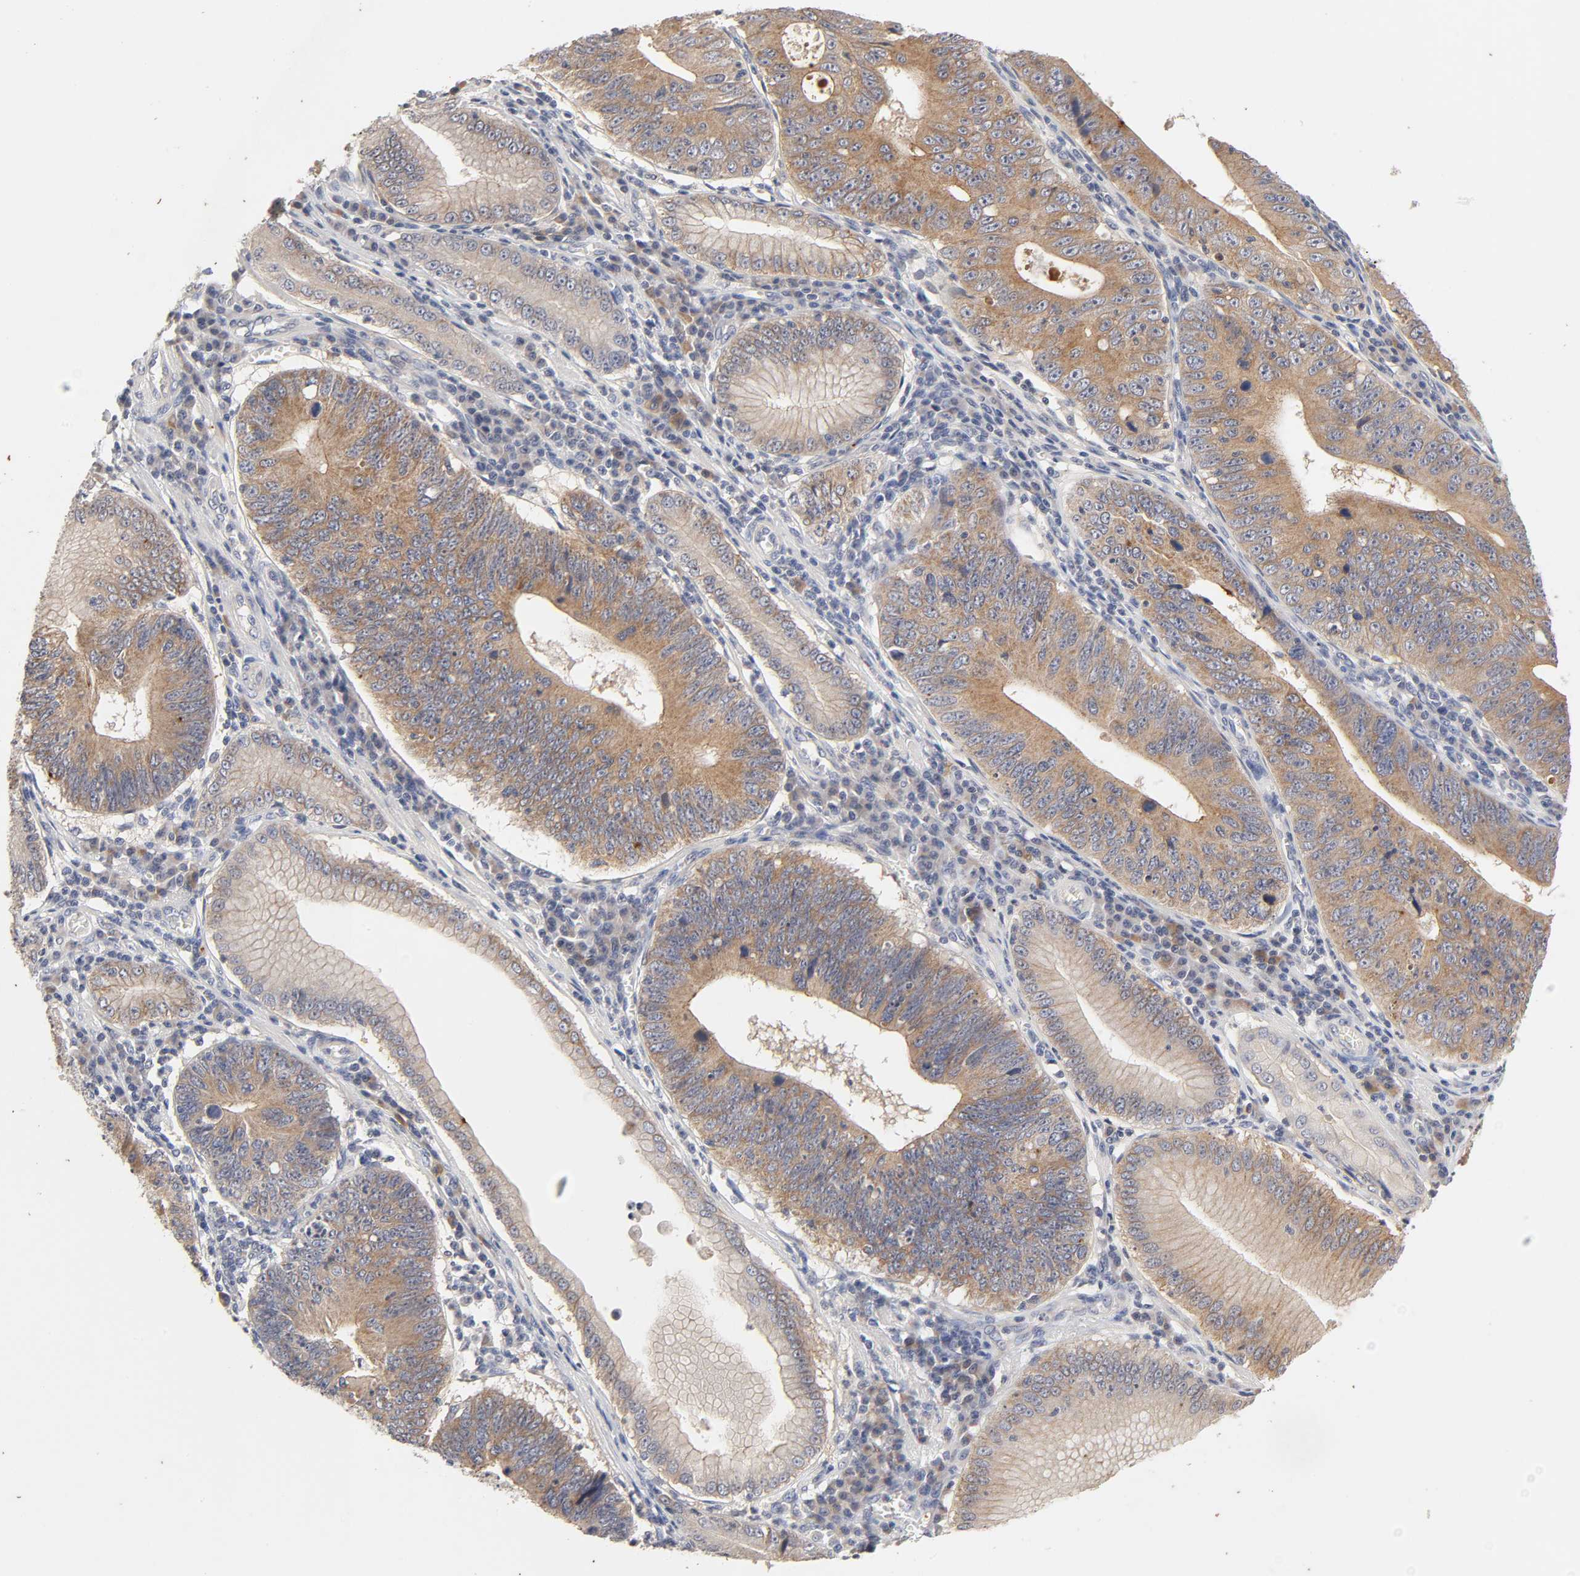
{"staining": {"intensity": "weak", "quantity": ">75%", "location": "cytoplasmic/membranous"}, "tissue": "stomach cancer", "cell_type": "Tumor cells", "image_type": "cancer", "snomed": [{"axis": "morphology", "description": "Adenocarcinoma, NOS"}, {"axis": "topography", "description": "Stomach"}], "caption": "DAB immunohistochemical staining of stomach cancer demonstrates weak cytoplasmic/membranous protein expression in about >75% of tumor cells. (DAB = brown stain, brightfield microscopy at high magnification).", "gene": "CXADR", "patient": {"sex": "male", "age": 59}}